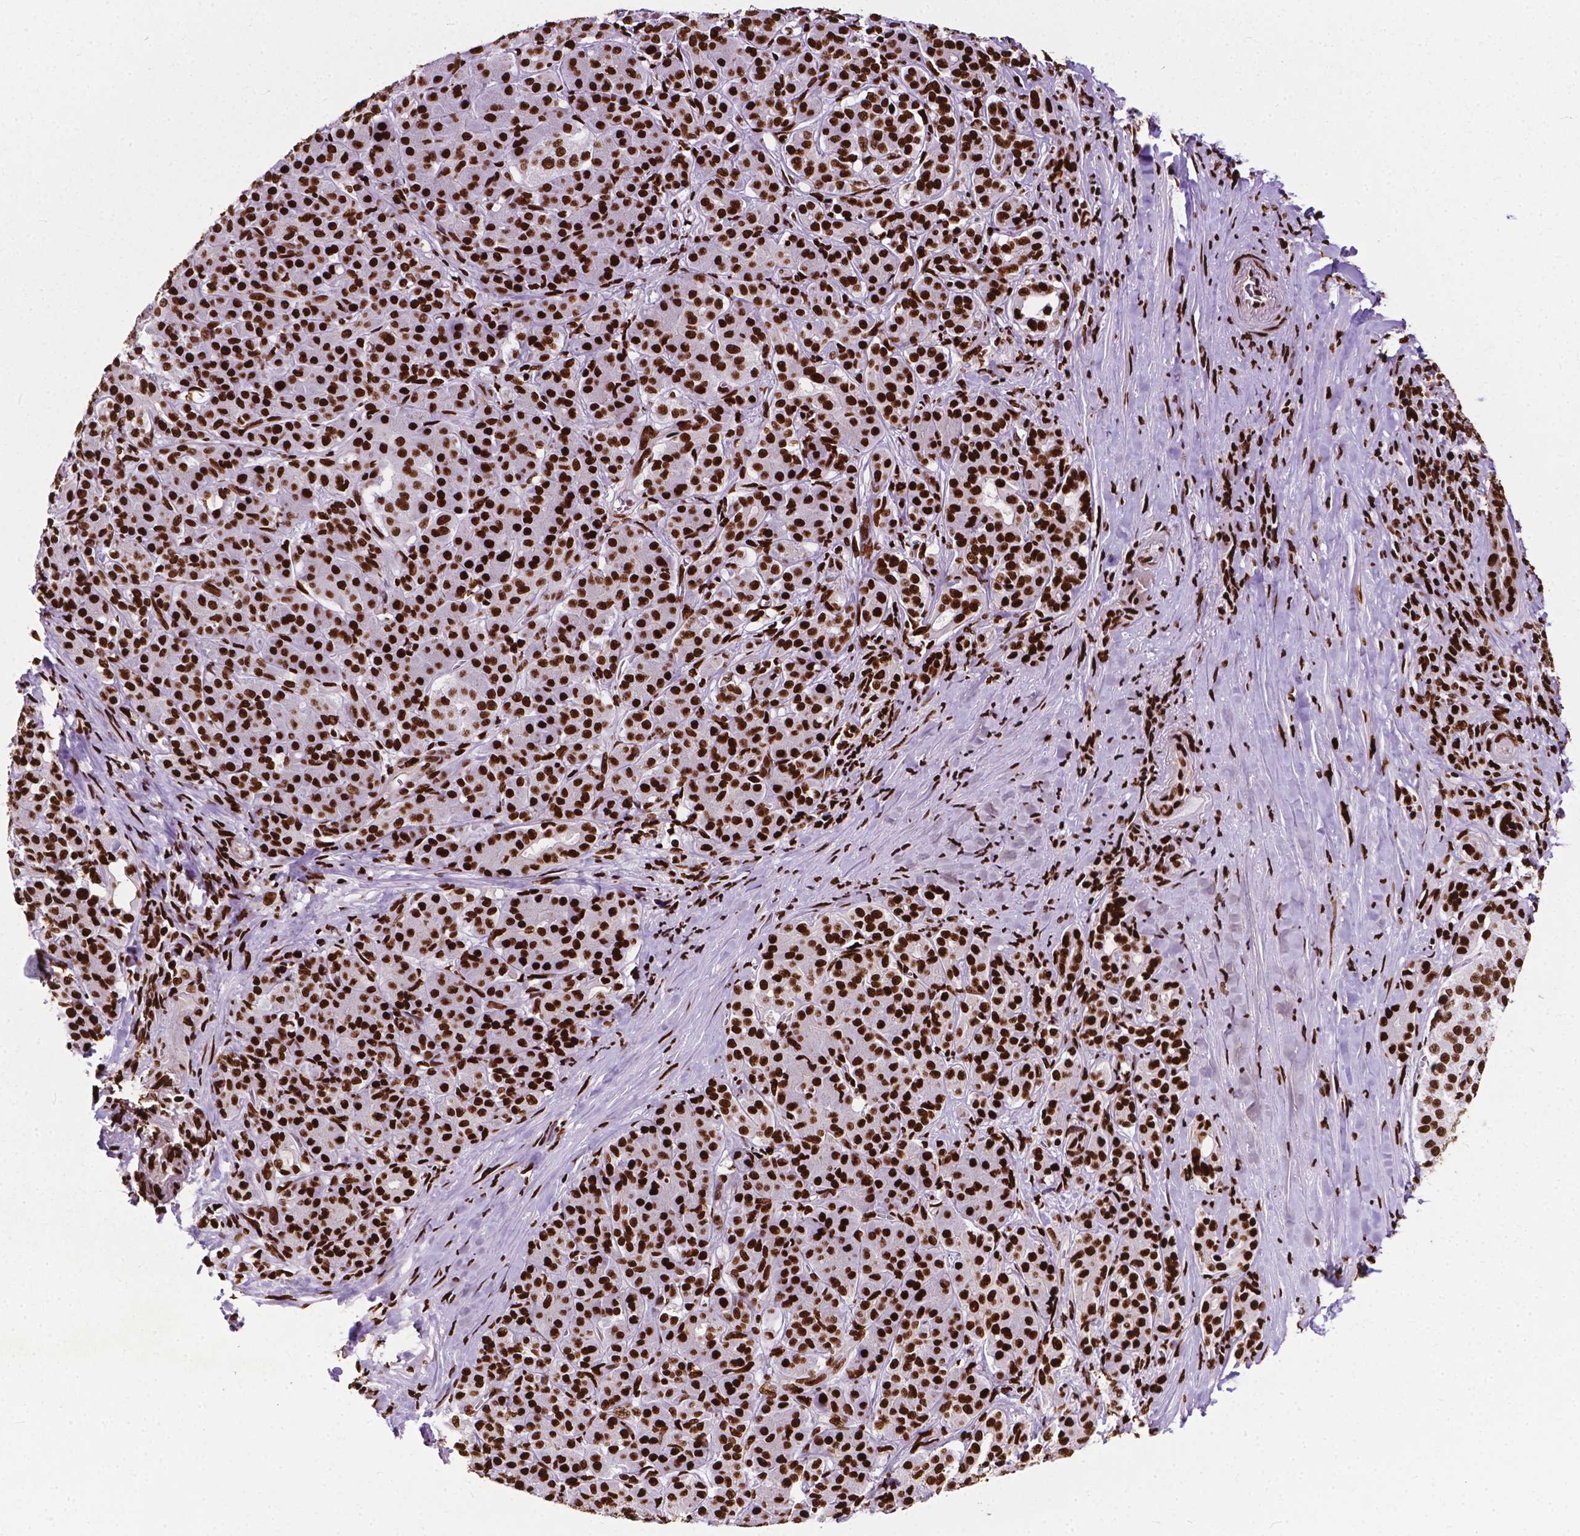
{"staining": {"intensity": "strong", "quantity": ">75%", "location": "nuclear"}, "tissue": "pancreatic cancer", "cell_type": "Tumor cells", "image_type": "cancer", "snomed": [{"axis": "morphology", "description": "Normal tissue, NOS"}, {"axis": "morphology", "description": "Inflammation, NOS"}, {"axis": "morphology", "description": "Adenocarcinoma, NOS"}, {"axis": "topography", "description": "Pancreas"}], "caption": "Tumor cells reveal high levels of strong nuclear positivity in about >75% of cells in pancreatic adenocarcinoma. (IHC, brightfield microscopy, high magnification).", "gene": "SMIM5", "patient": {"sex": "male", "age": 57}}